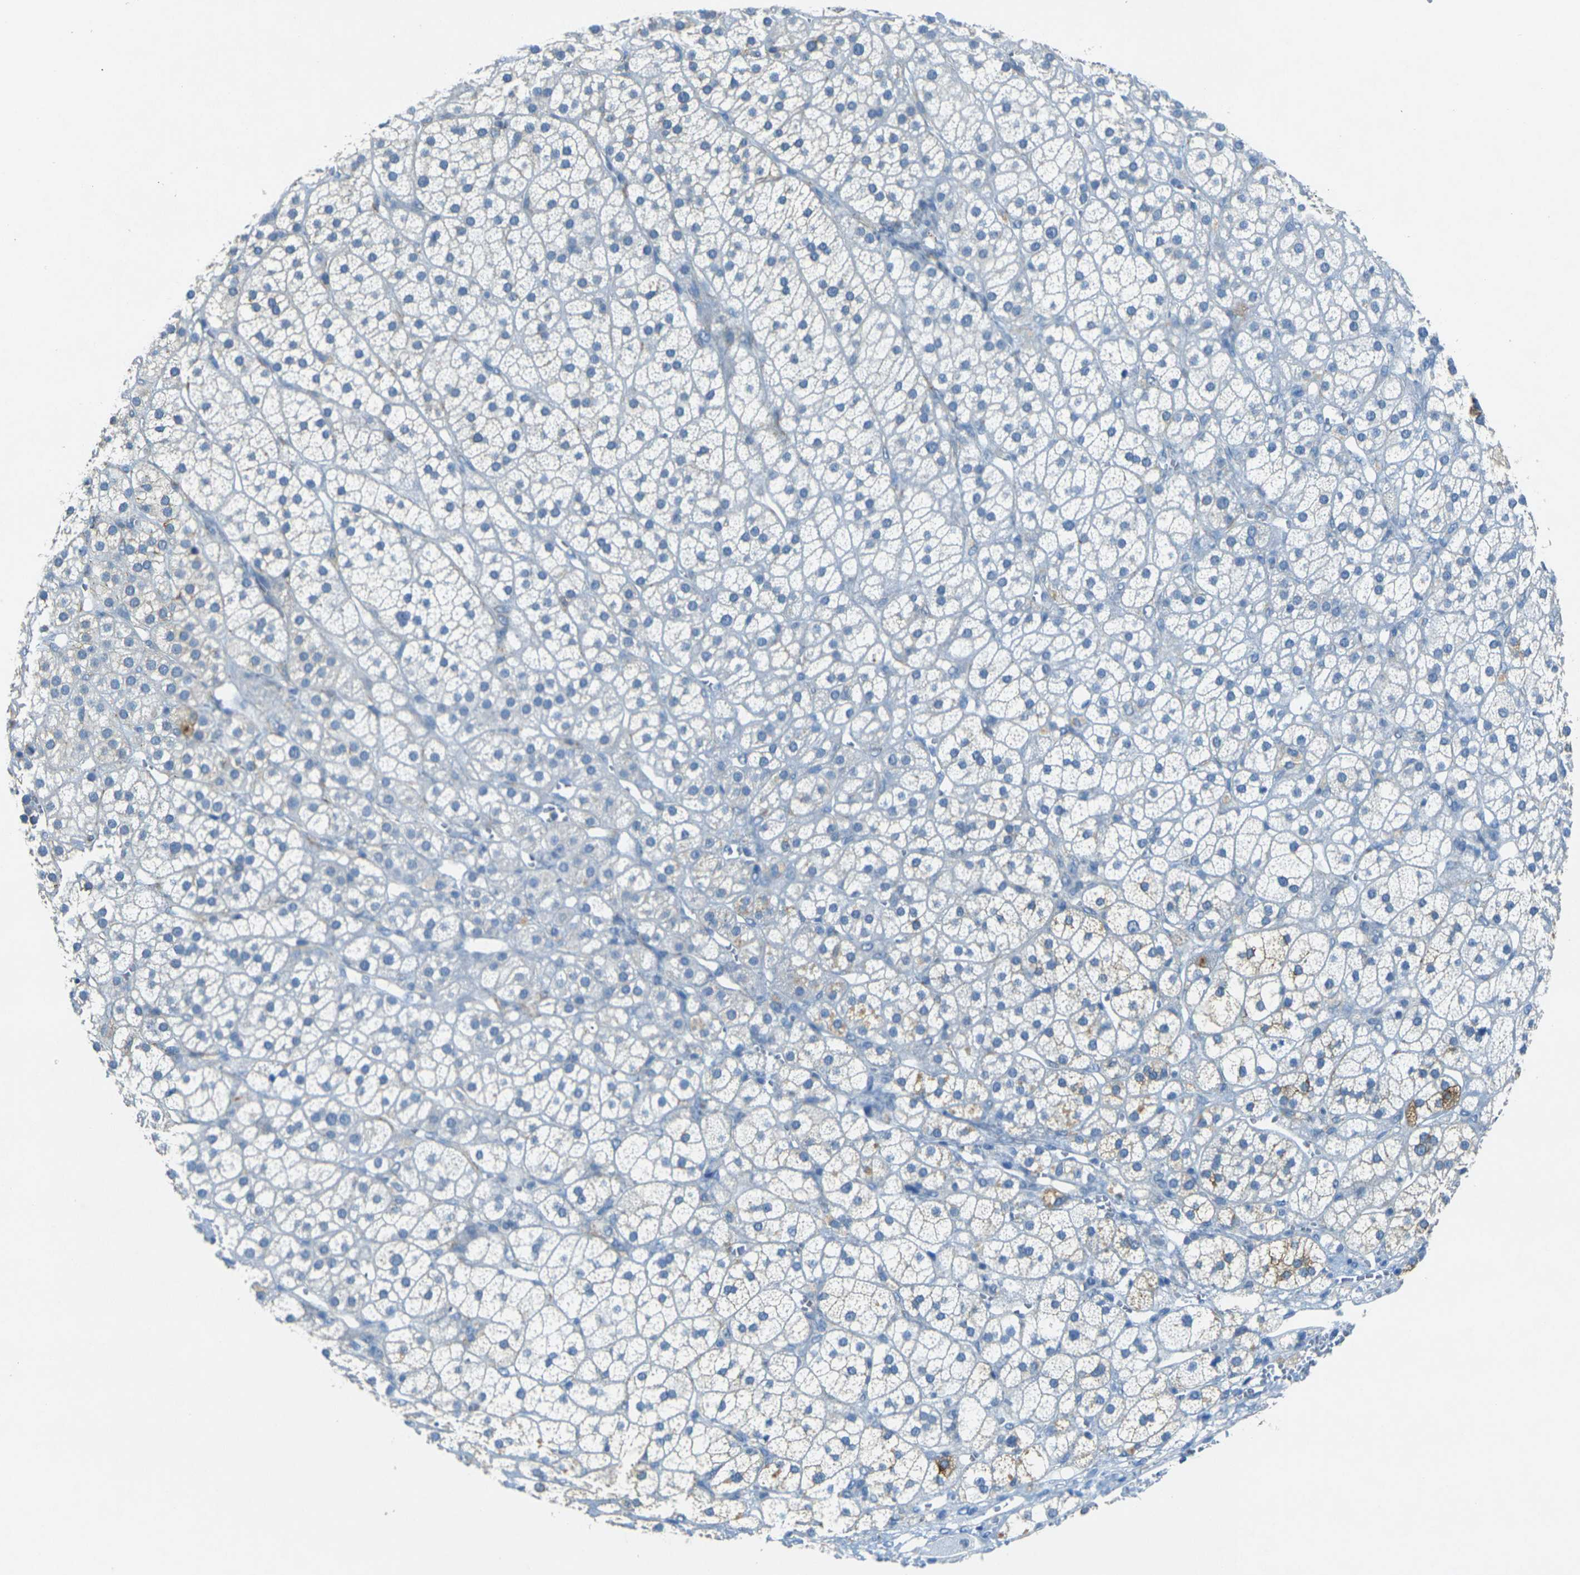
{"staining": {"intensity": "negative", "quantity": "none", "location": "none"}, "tissue": "adrenal gland", "cell_type": "Glandular cells", "image_type": "normal", "snomed": [{"axis": "morphology", "description": "Normal tissue, NOS"}, {"axis": "topography", "description": "Adrenal gland"}], "caption": "Protein analysis of benign adrenal gland displays no significant positivity in glandular cells. (Immunohistochemistry, brightfield microscopy, high magnification).", "gene": "SORT1", "patient": {"sex": "male", "age": 56}}